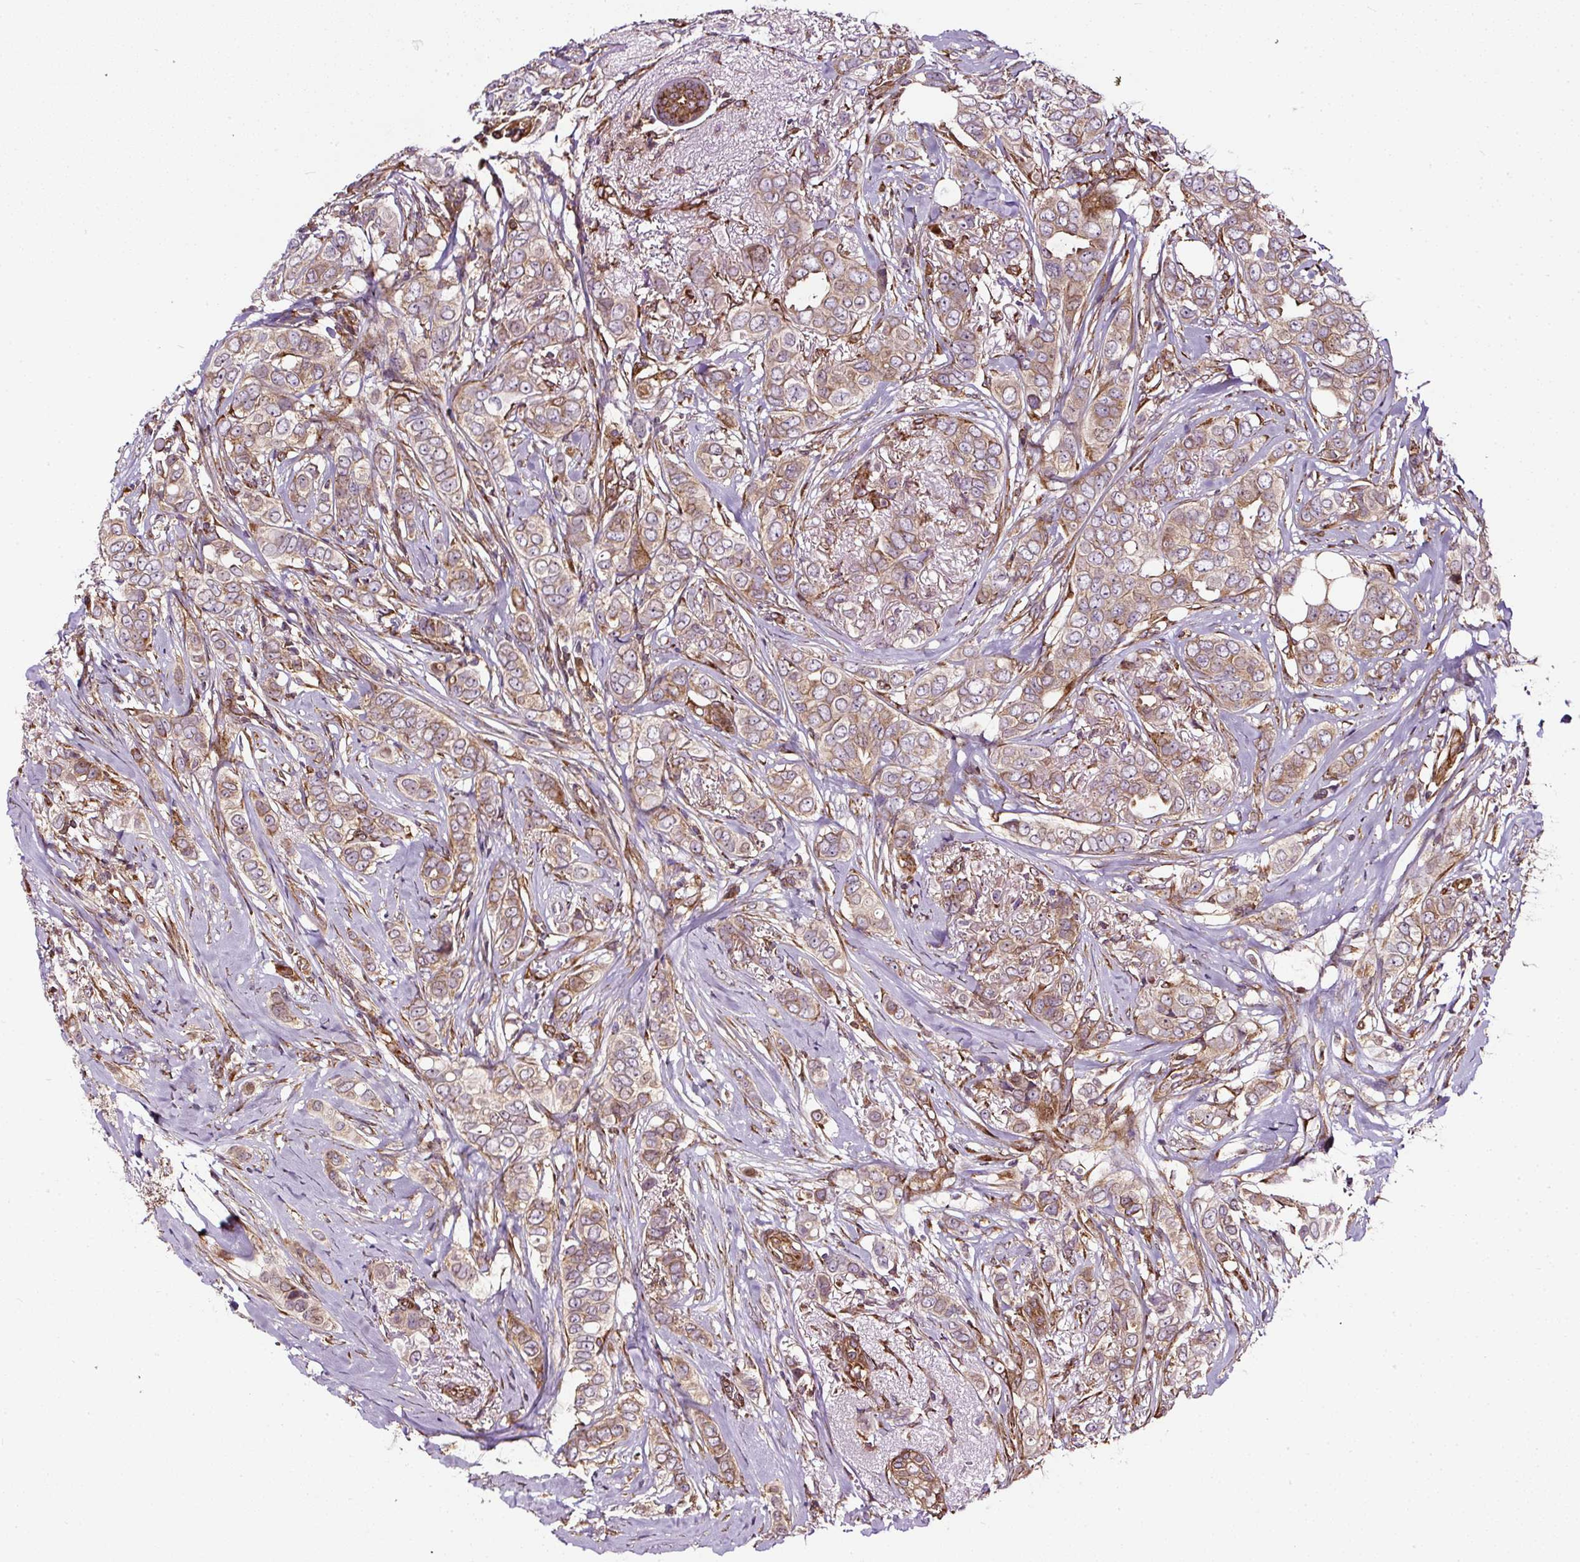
{"staining": {"intensity": "weak", "quantity": ">75%", "location": "cytoplasmic/membranous"}, "tissue": "breast cancer", "cell_type": "Tumor cells", "image_type": "cancer", "snomed": [{"axis": "morphology", "description": "Lobular carcinoma"}, {"axis": "topography", "description": "Breast"}], "caption": "Breast cancer stained for a protein (brown) shows weak cytoplasmic/membranous positive positivity in approximately >75% of tumor cells.", "gene": "KDM4E", "patient": {"sex": "female", "age": 51}}